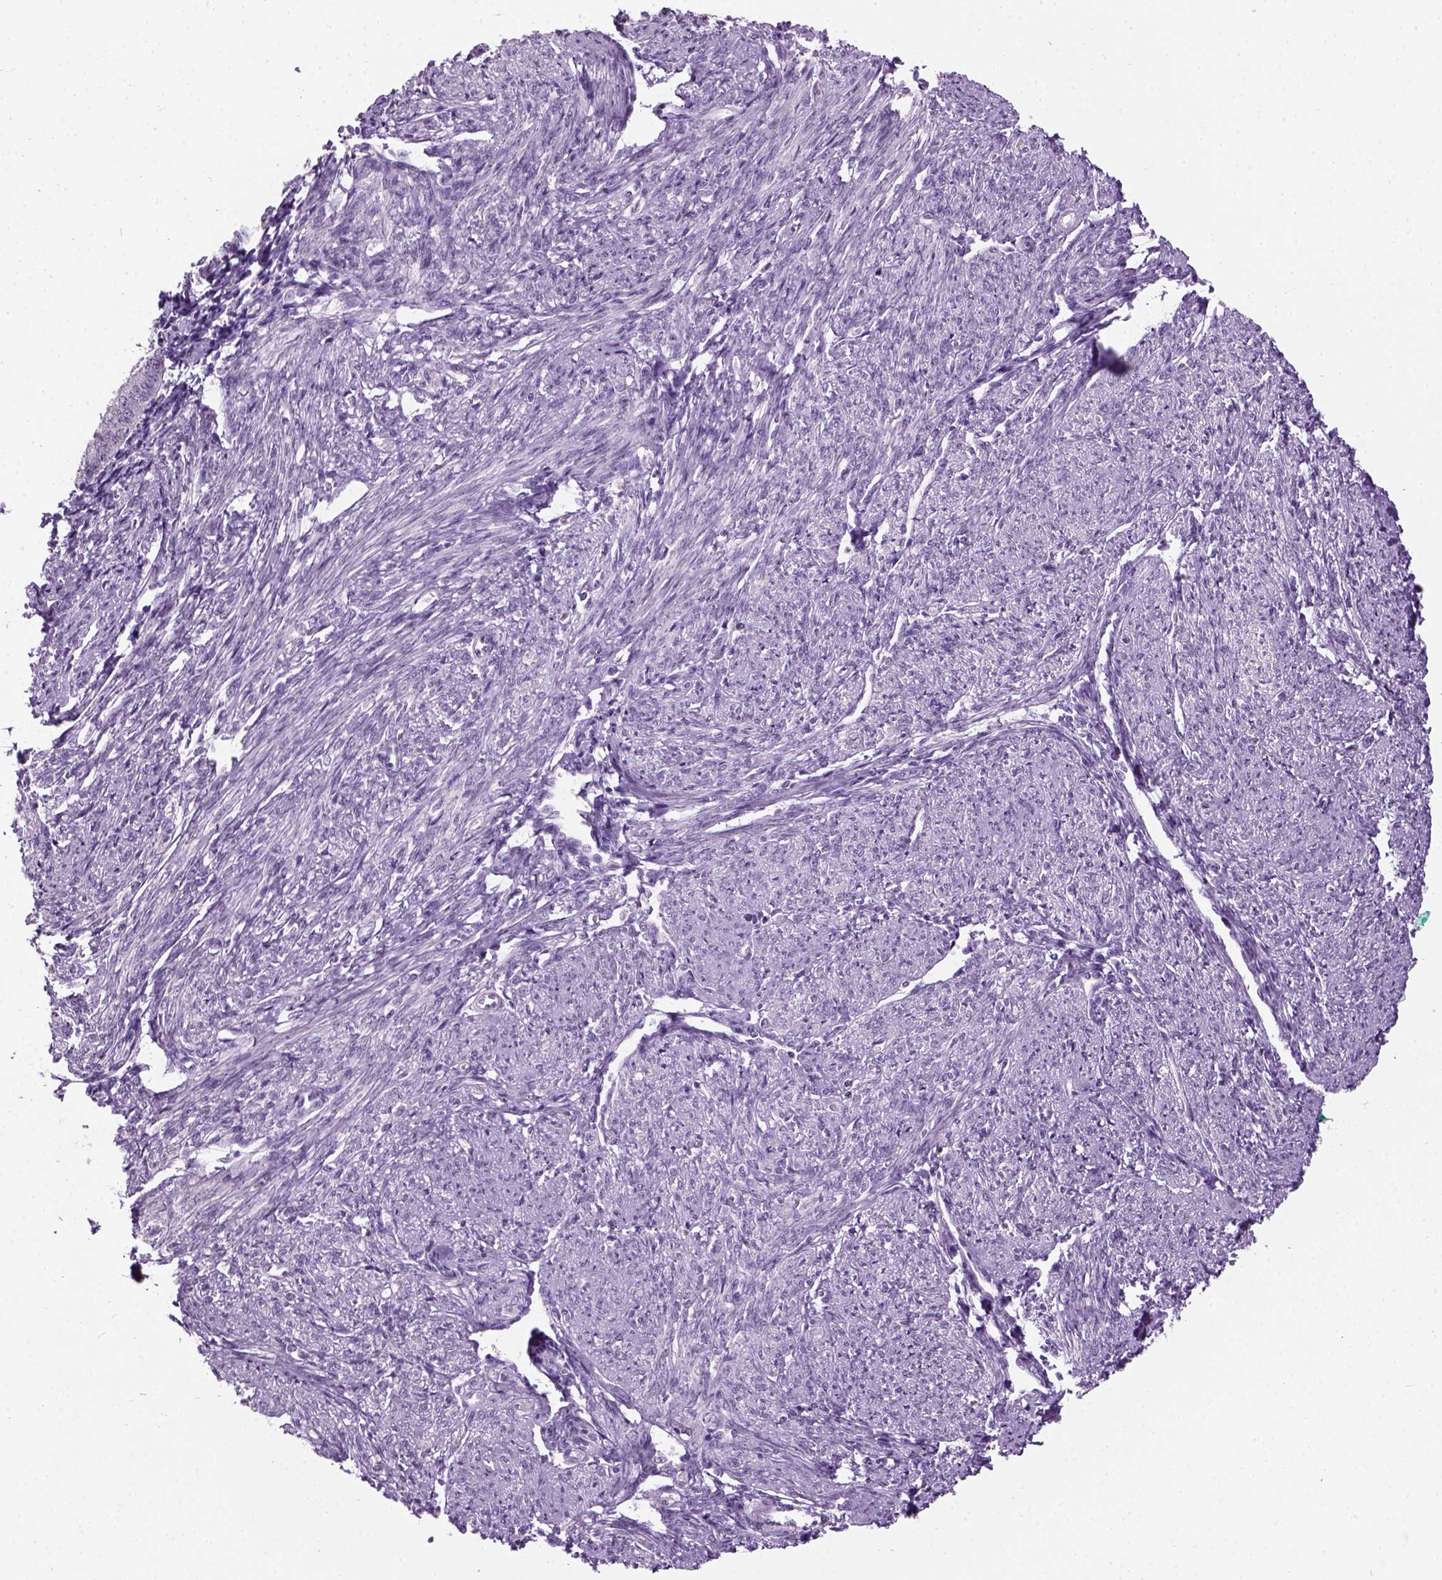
{"staining": {"intensity": "negative", "quantity": "none", "location": "none"}, "tissue": "smooth muscle", "cell_type": "Smooth muscle cells", "image_type": "normal", "snomed": [{"axis": "morphology", "description": "Normal tissue, NOS"}, {"axis": "topography", "description": "Smooth muscle"}], "caption": "DAB immunohistochemical staining of benign human smooth muscle exhibits no significant positivity in smooth muscle cells.", "gene": "GABRB2", "patient": {"sex": "female", "age": 65}}